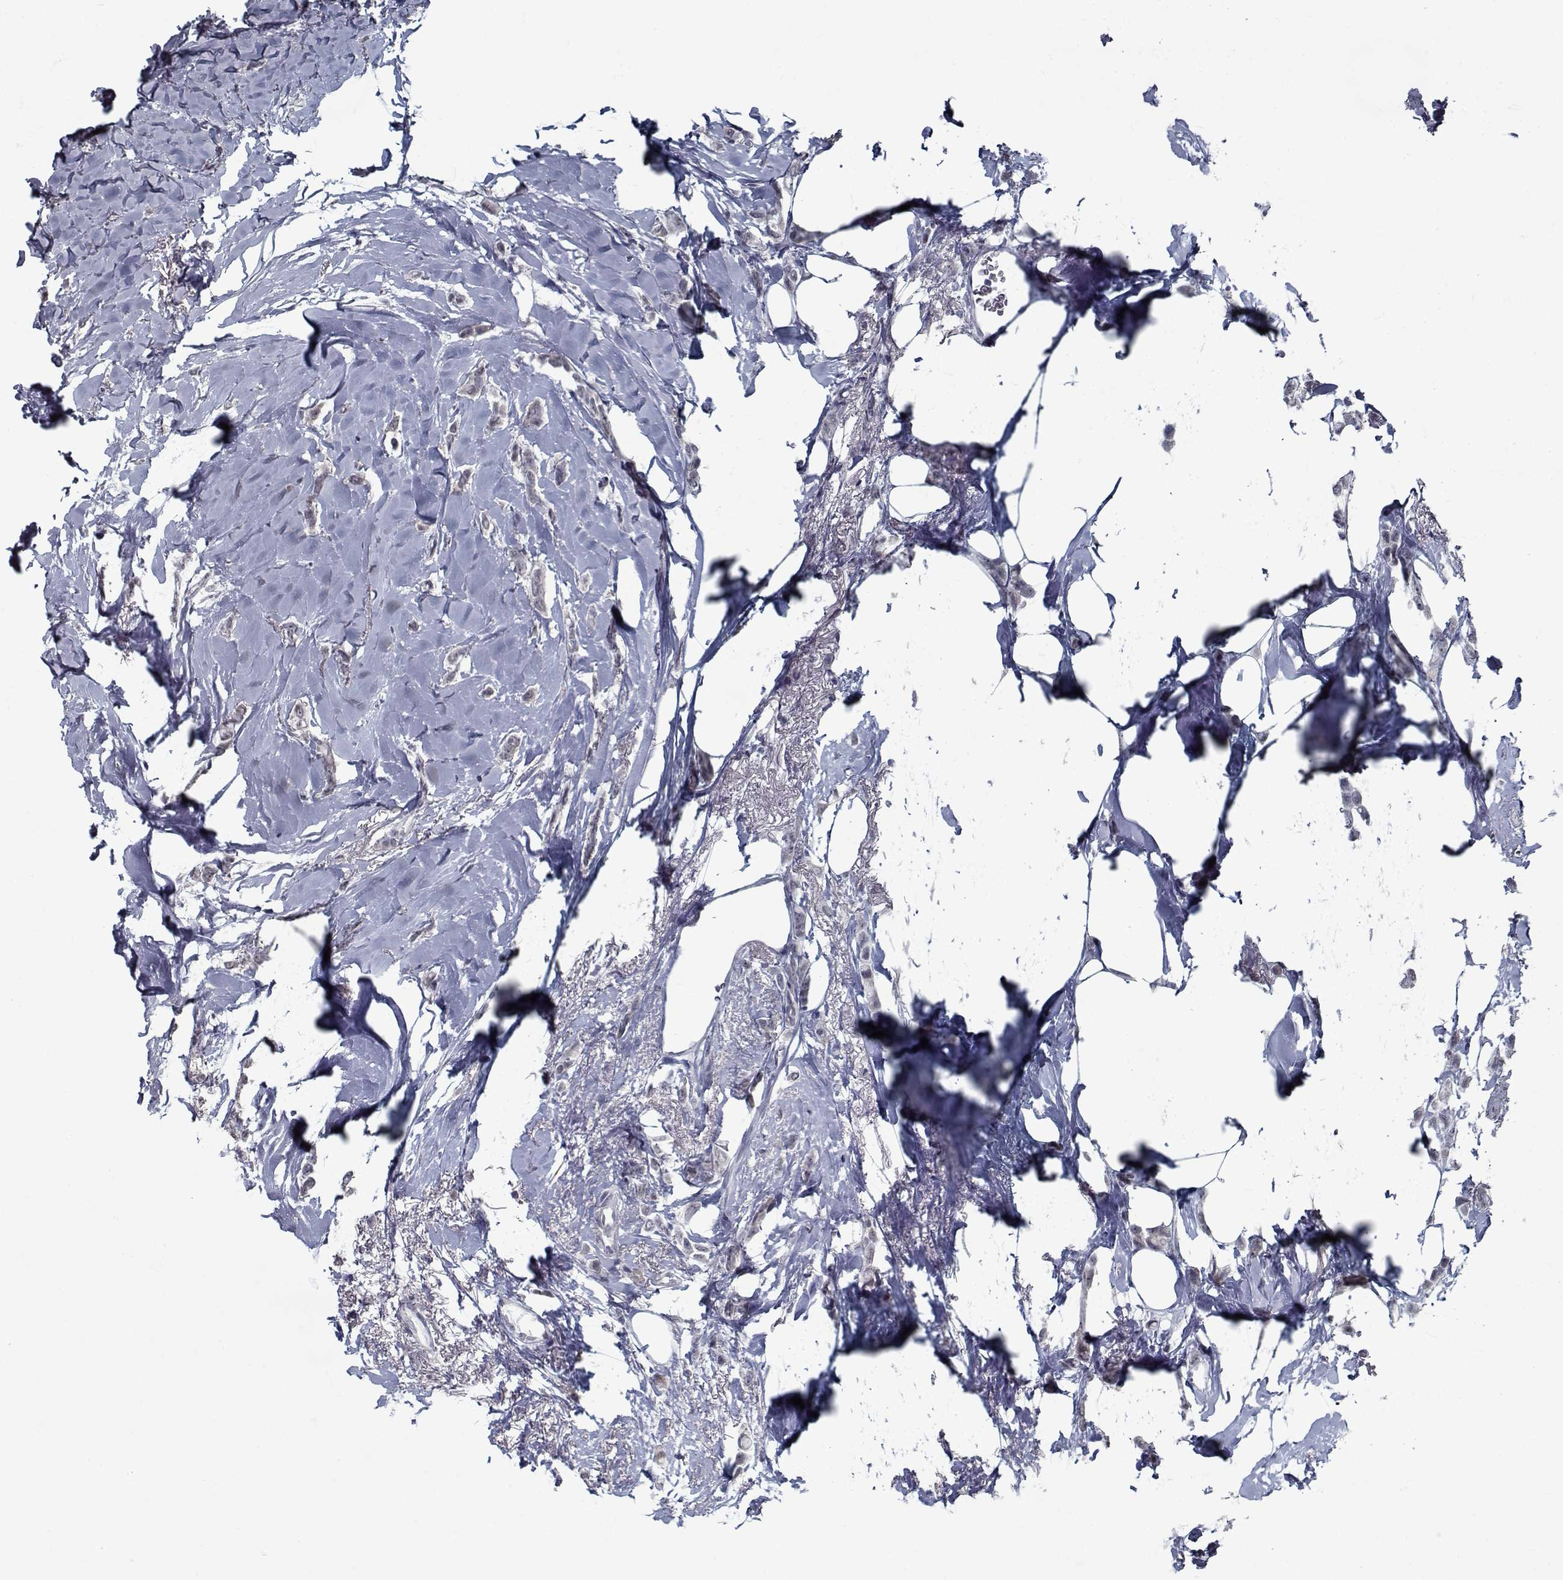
{"staining": {"intensity": "negative", "quantity": "none", "location": "none"}, "tissue": "breast cancer", "cell_type": "Tumor cells", "image_type": "cancer", "snomed": [{"axis": "morphology", "description": "Lobular carcinoma"}, {"axis": "topography", "description": "Breast"}], "caption": "DAB immunohistochemical staining of breast lobular carcinoma shows no significant positivity in tumor cells. The staining was performed using DAB to visualize the protein expression in brown, while the nuclei were stained in blue with hematoxylin (Magnification: 20x).", "gene": "SEC16B", "patient": {"sex": "female", "age": 66}}